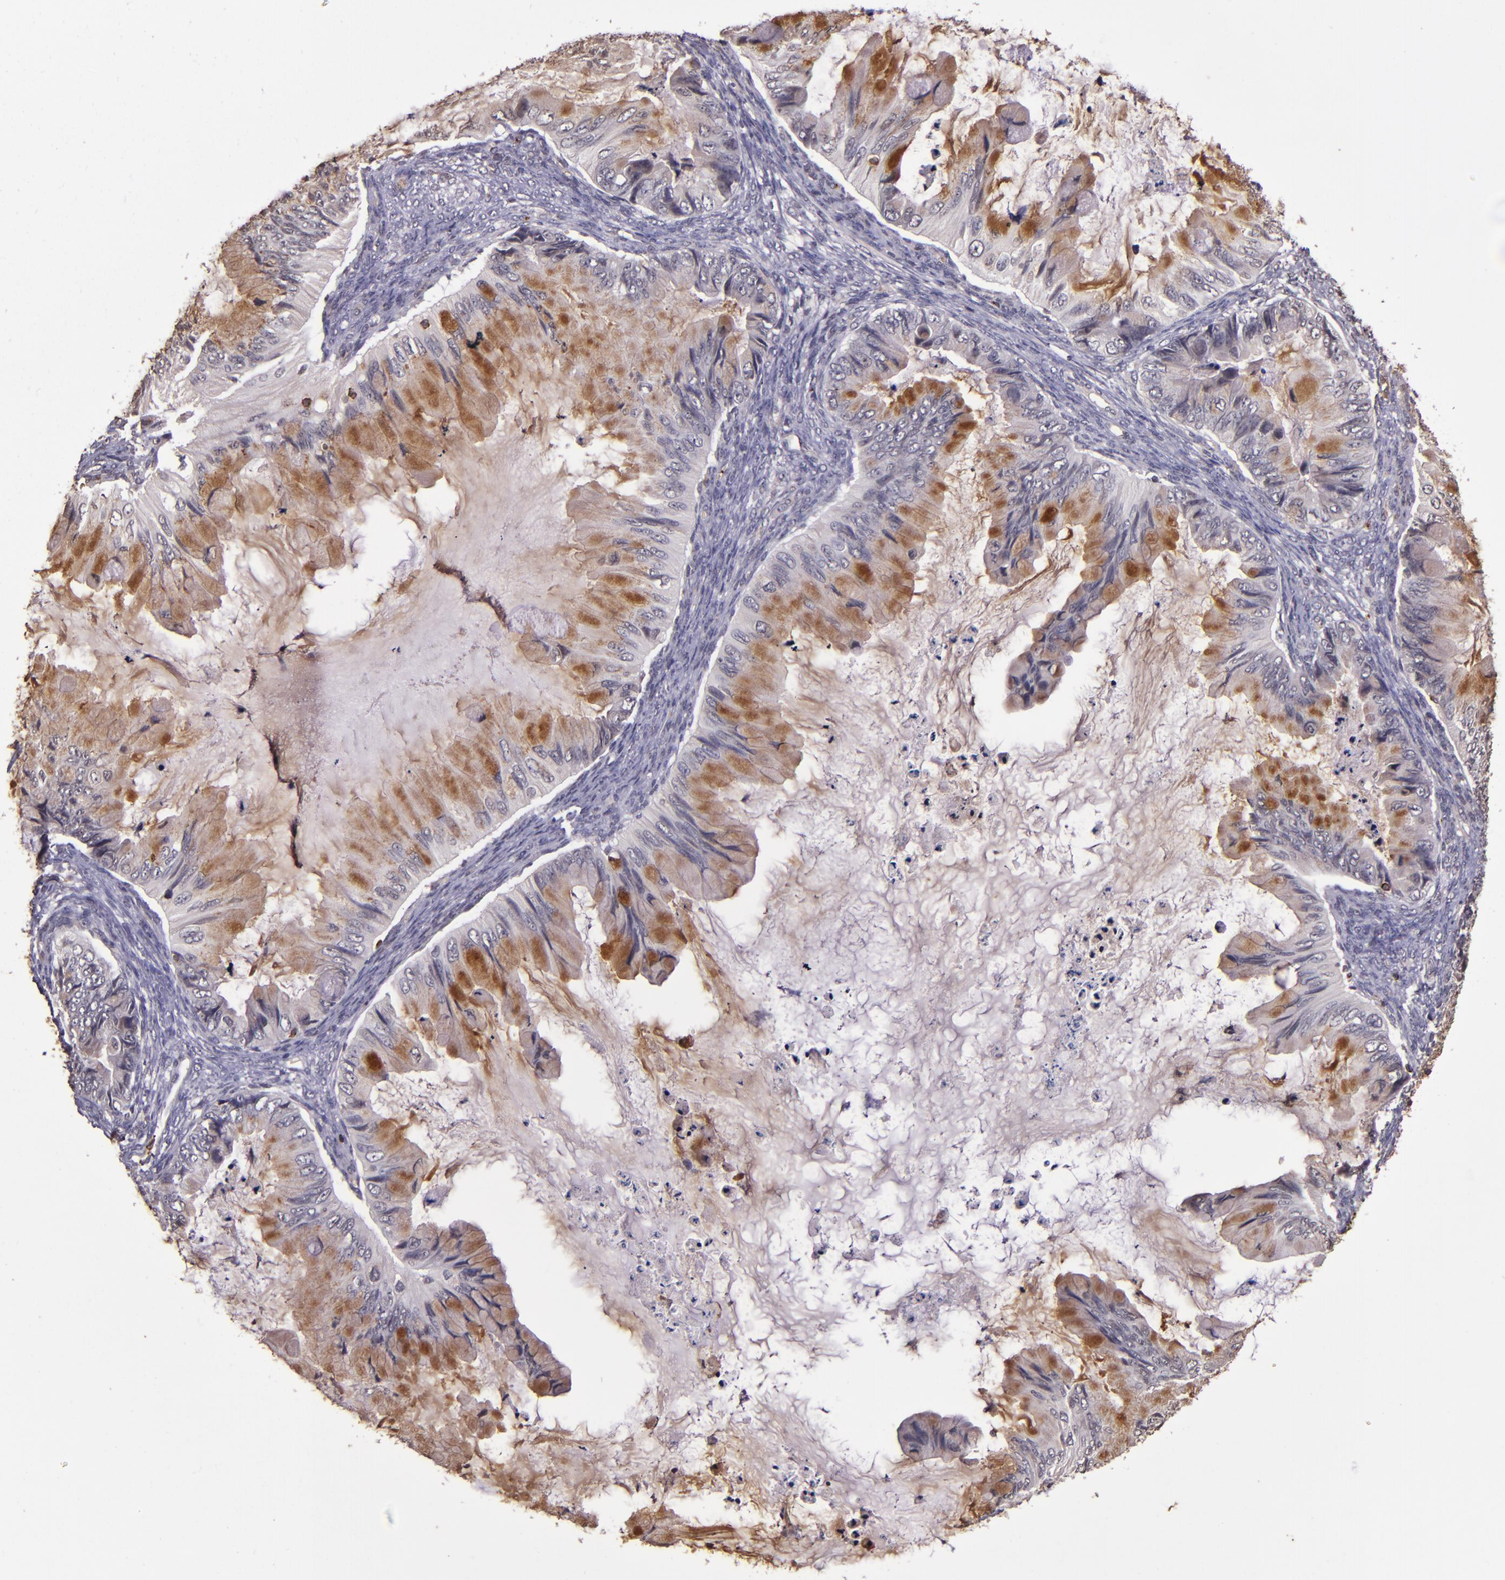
{"staining": {"intensity": "moderate", "quantity": "25%-75%", "location": "cytoplasmic/membranous"}, "tissue": "ovarian cancer", "cell_type": "Tumor cells", "image_type": "cancer", "snomed": [{"axis": "morphology", "description": "Cystadenocarcinoma, mucinous, NOS"}, {"axis": "topography", "description": "Ovary"}], "caption": "Protein staining of mucinous cystadenocarcinoma (ovarian) tissue shows moderate cytoplasmic/membranous staining in about 25%-75% of tumor cells.", "gene": "SLC2A3", "patient": {"sex": "female", "age": 36}}